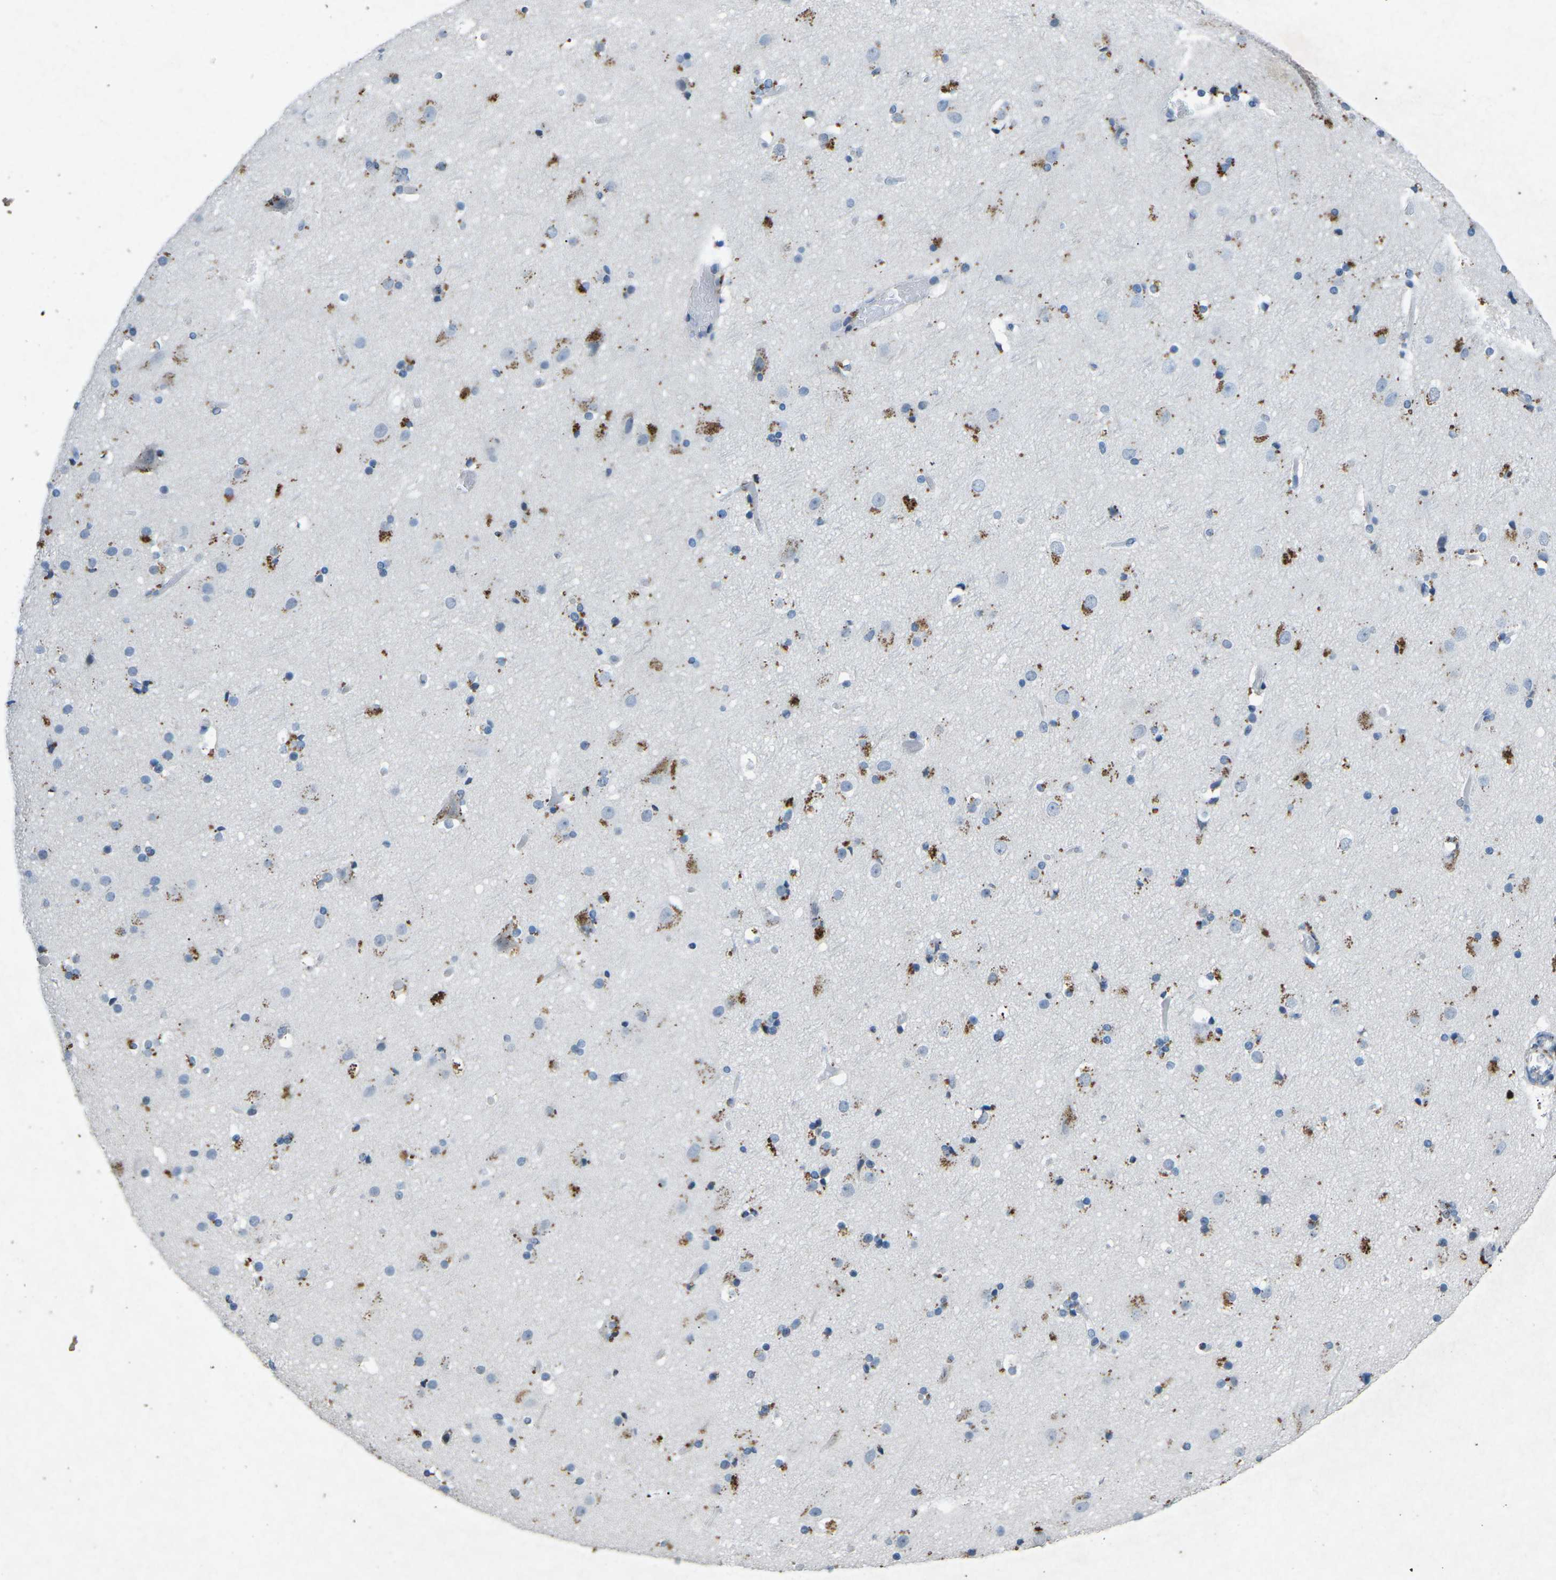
{"staining": {"intensity": "negative", "quantity": "none", "location": "none"}, "tissue": "cerebral cortex", "cell_type": "Endothelial cells", "image_type": "normal", "snomed": [{"axis": "morphology", "description": "Normal tissue, NOS"}, {"axis": "topography", "description": "Cerebral cortex"}], "caption": "Immunohistochemical staining of unremarkable cerebral cortex displays no significant expression in endothelial cells. The staining is performed using DAB brown chromogen with nuclei counter-stained in using hematoxylin.", "gene": "A1BG", "patient": {"sex": "male", "age": 57}}